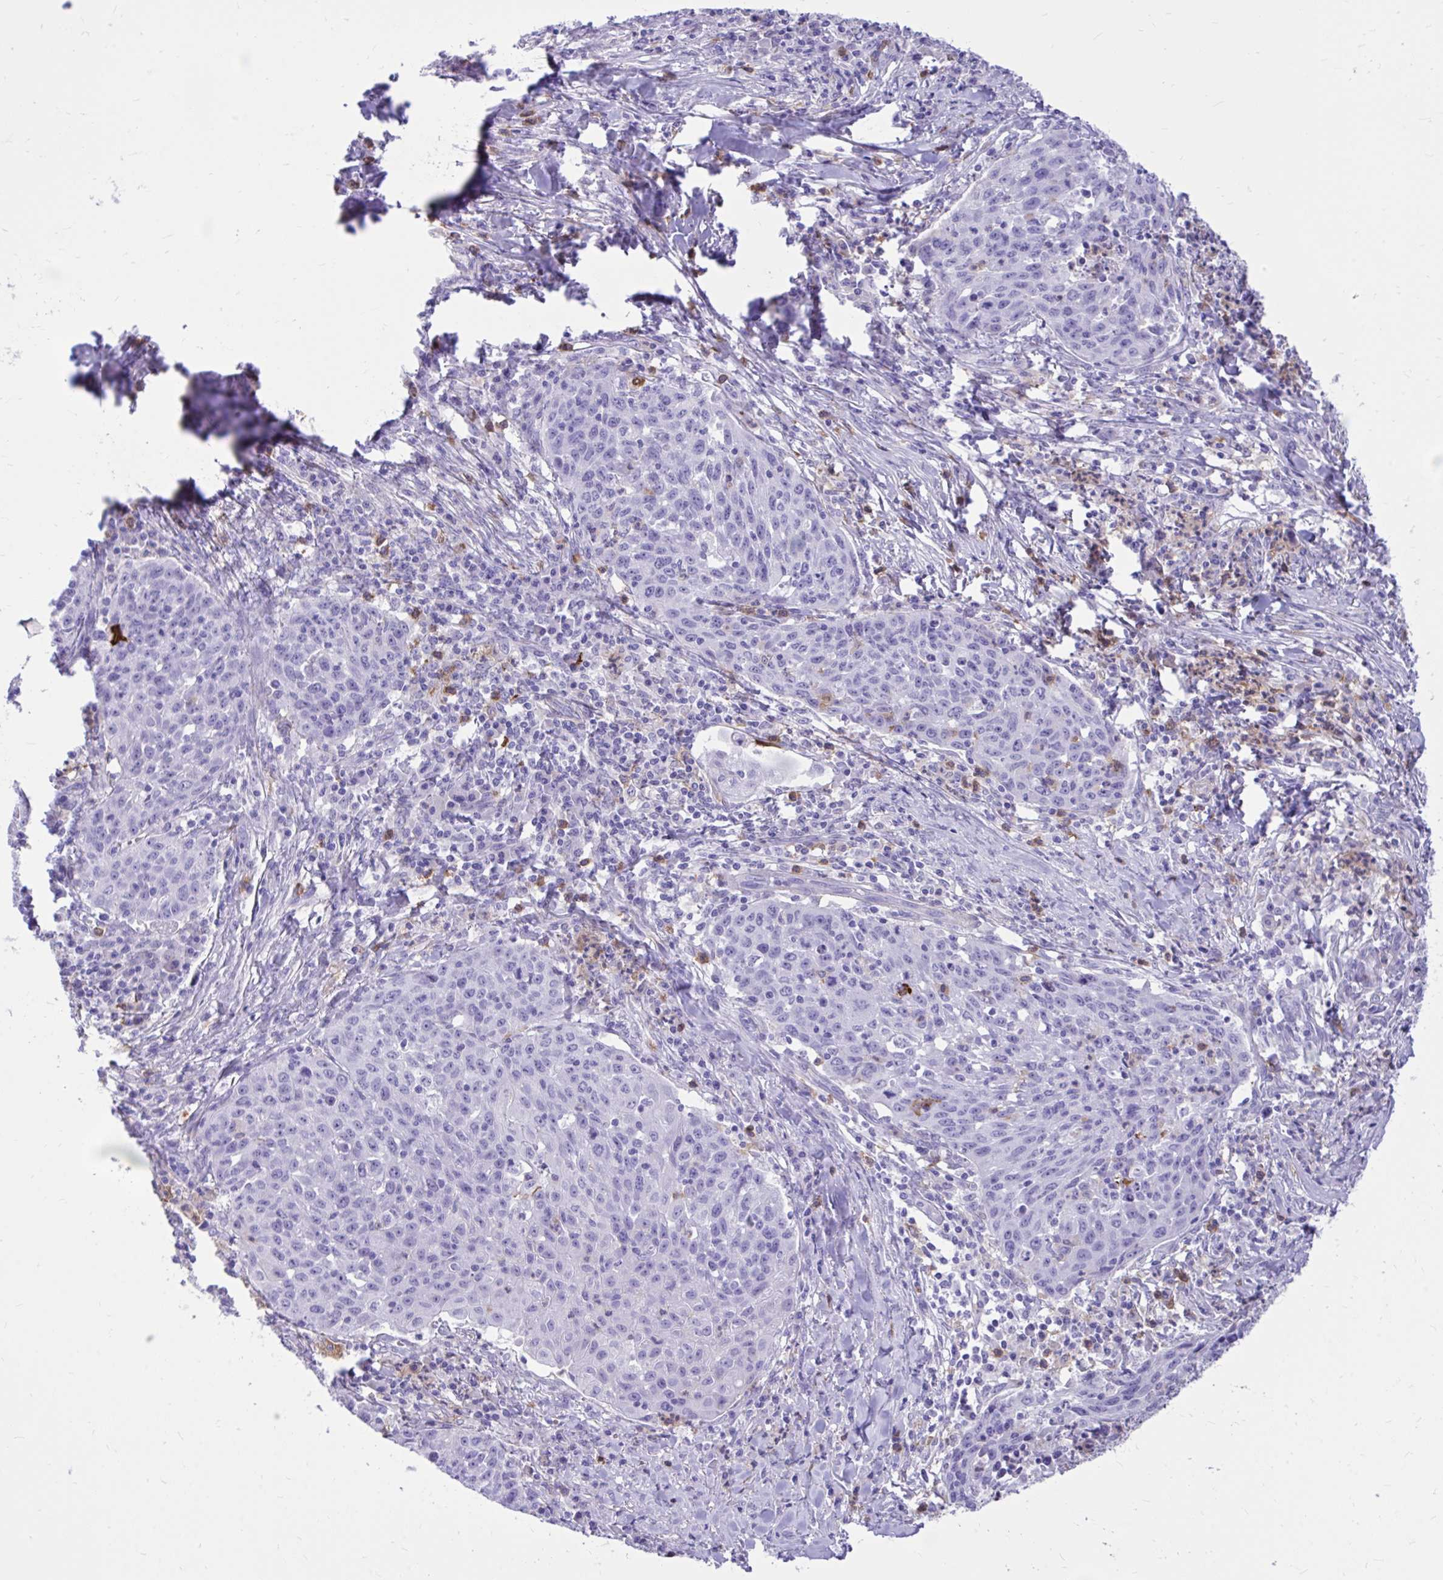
{"staining": {"intensity": "negative", "quantity": "none", "location": "none"}, "tissue": "lung cancer", "cell_type": "Tumor cells", "image_type": "cancer", "snomed": [{"axis": "morphology", "description": "Squamous cell carcinoma, NOS"}, {"axis": "morphology", "description": "Squamous cell carcinoma, metastatic, NOS"}, {"axis": "topography", "description": "Bronchus"}, {"axis": "topography", "description": "Lung"}], "caption": "Histopathology image shows no significant protein positivity in tumor cells of lung cancer (metastatic squamous cell carcinoma).", "gene": "TLR7", "patient": {"sex": "male", "age": 62}}